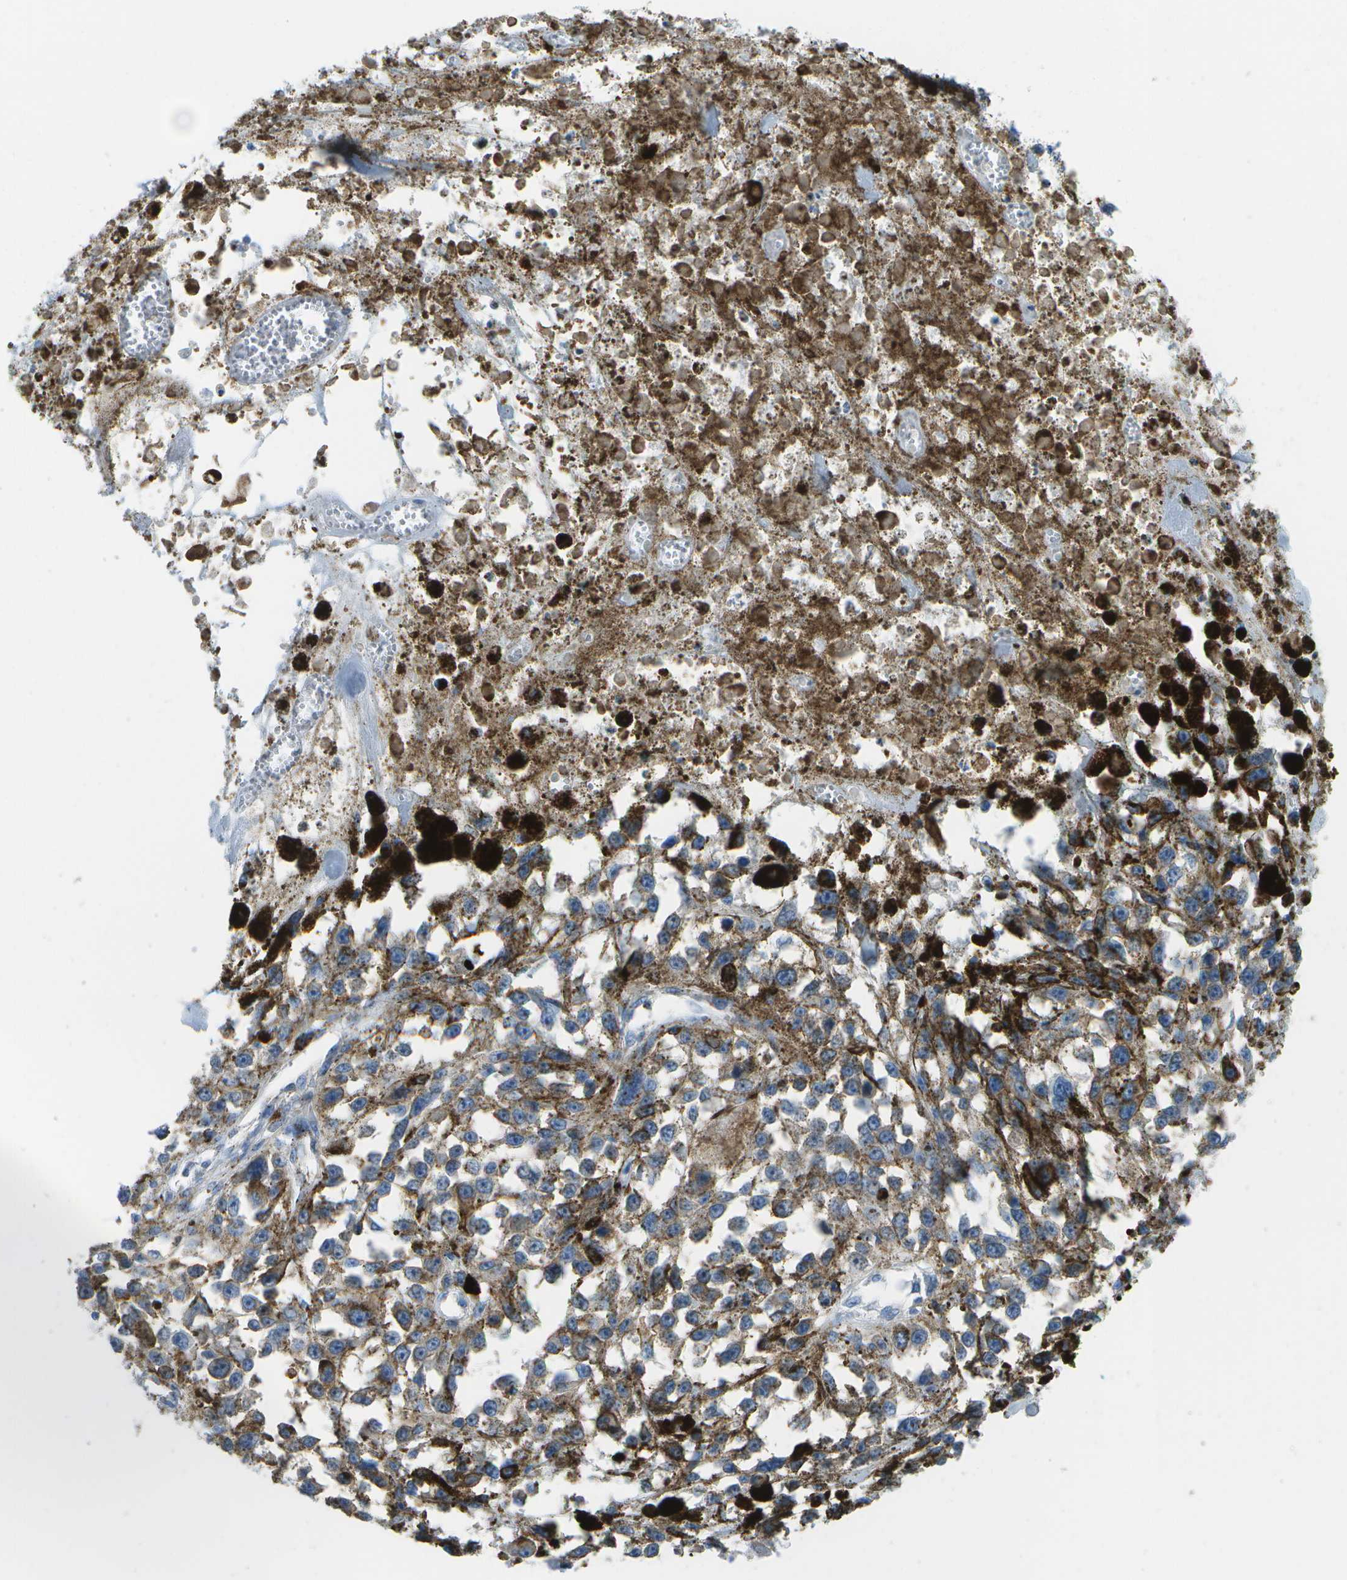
{"staining": {"intensity": "moderate", "quantity": "<25%", "location": "cytoplasmic/membranous"}, "tissue": "melanoma", "cell_type": "Tumor cells", "image_type": "cancer", "snomed": [{"axis": "morphology", "description": "Malignant melanoma, Metastatic site"}, {"axis": "topography", "description": "Lymph node"}], "caption": "Melanoma stained with a brown dye demonstrates moderate cytoplasmic/membranous positive expression in about <25% of tumor cells.", "gene": "PRCP", "patient": {"sex": "male", "age": 59}}